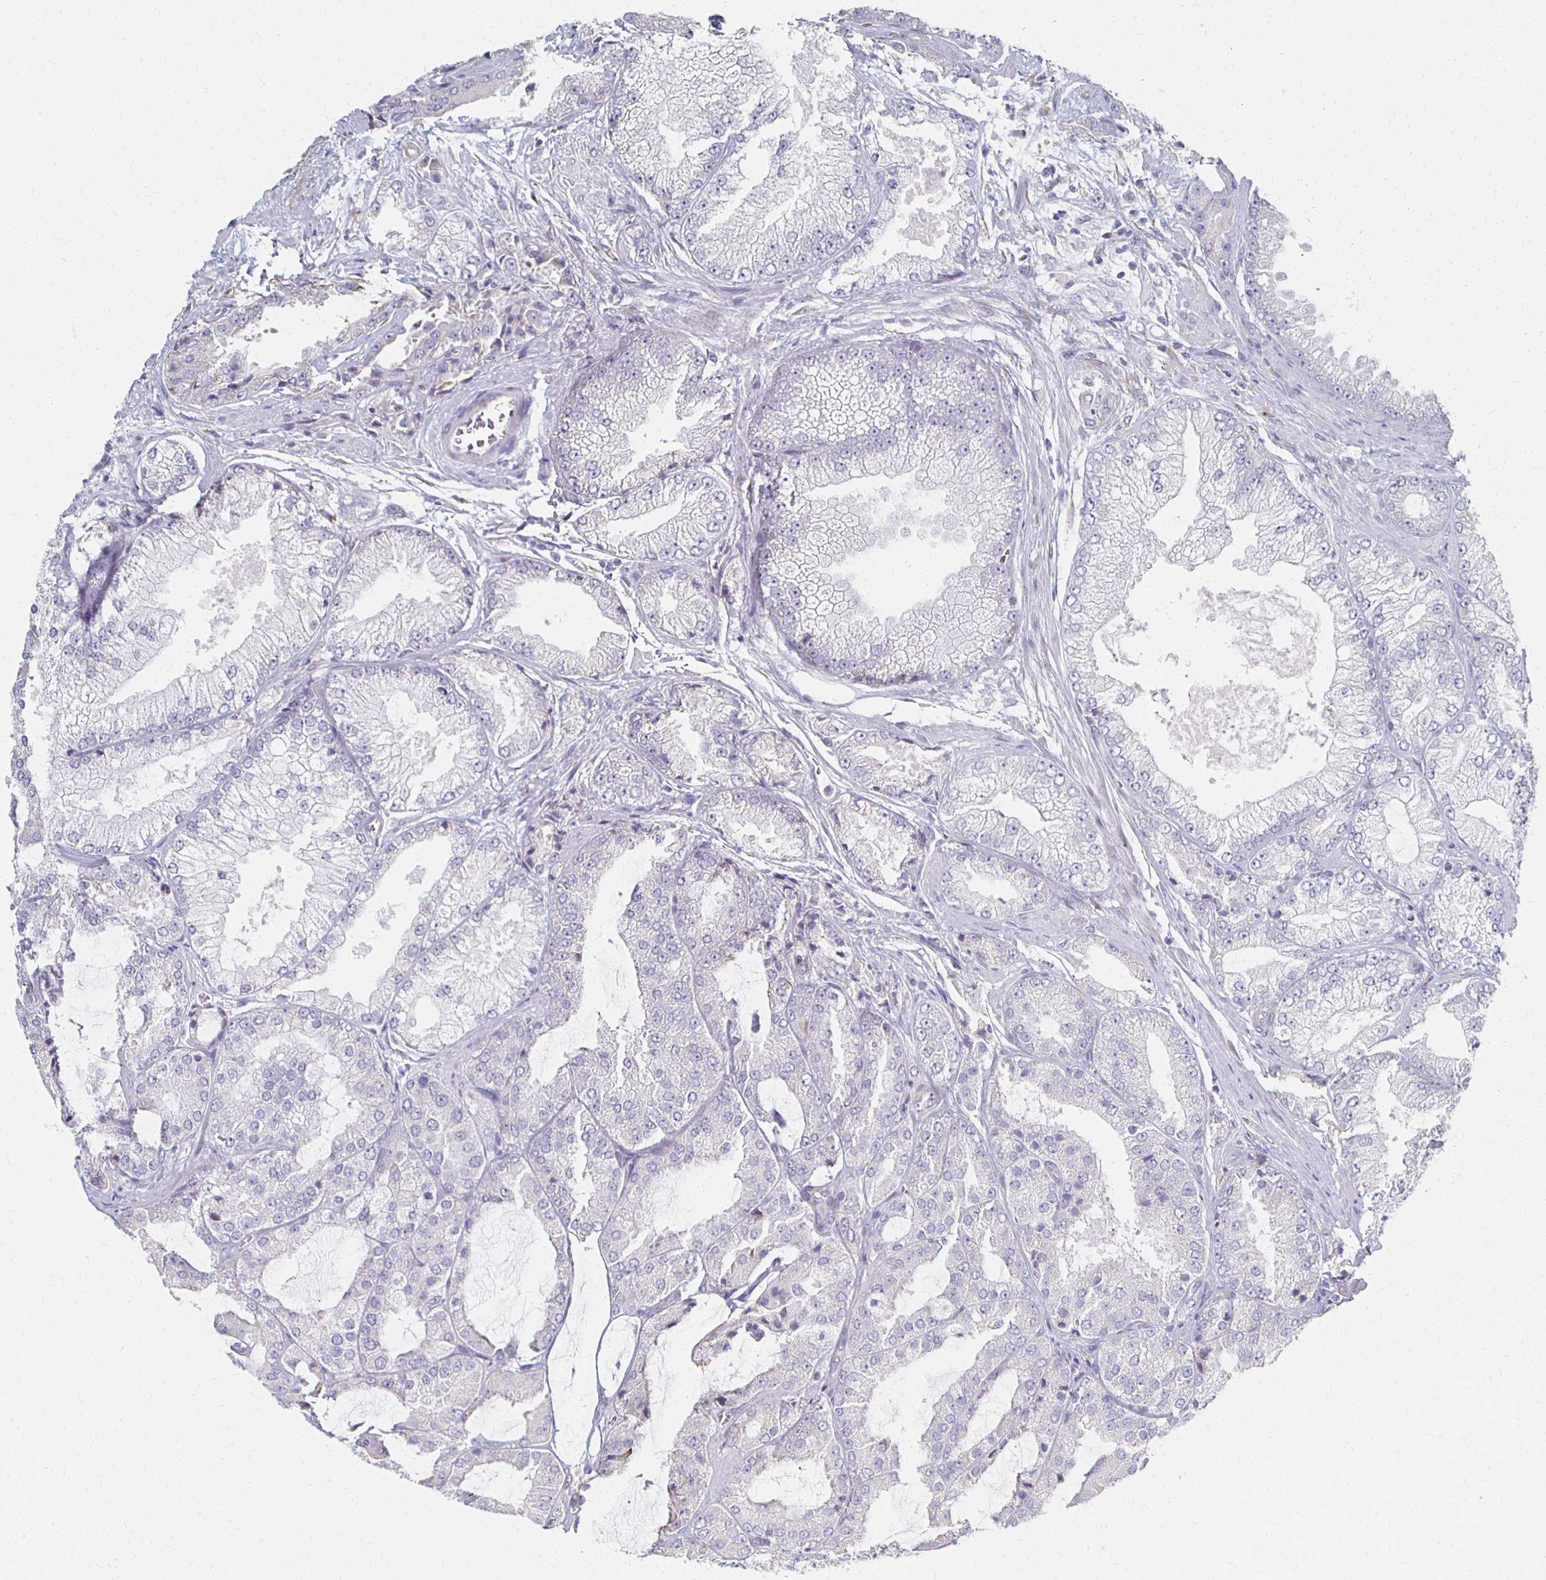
{"staining": {"intensity": "negative", "quantity": "none", "location": "none"}, "tissue": "prostate cancer", "cell_type": "Tumor cells", "image_type": "cancer", "snomed": [{"axis": "morphology", "description": "Adenocarcinoma, High grade"}, {"axis": "topography", "description": "Prostate"}], "caption": "Immunohistochemistry of human prostate cancer (adenocarcinoma (high-grade)) displays no staining in tumor cells.", "gene": "ATP1A3", "patient": {"sex": "male", "age": 68}}